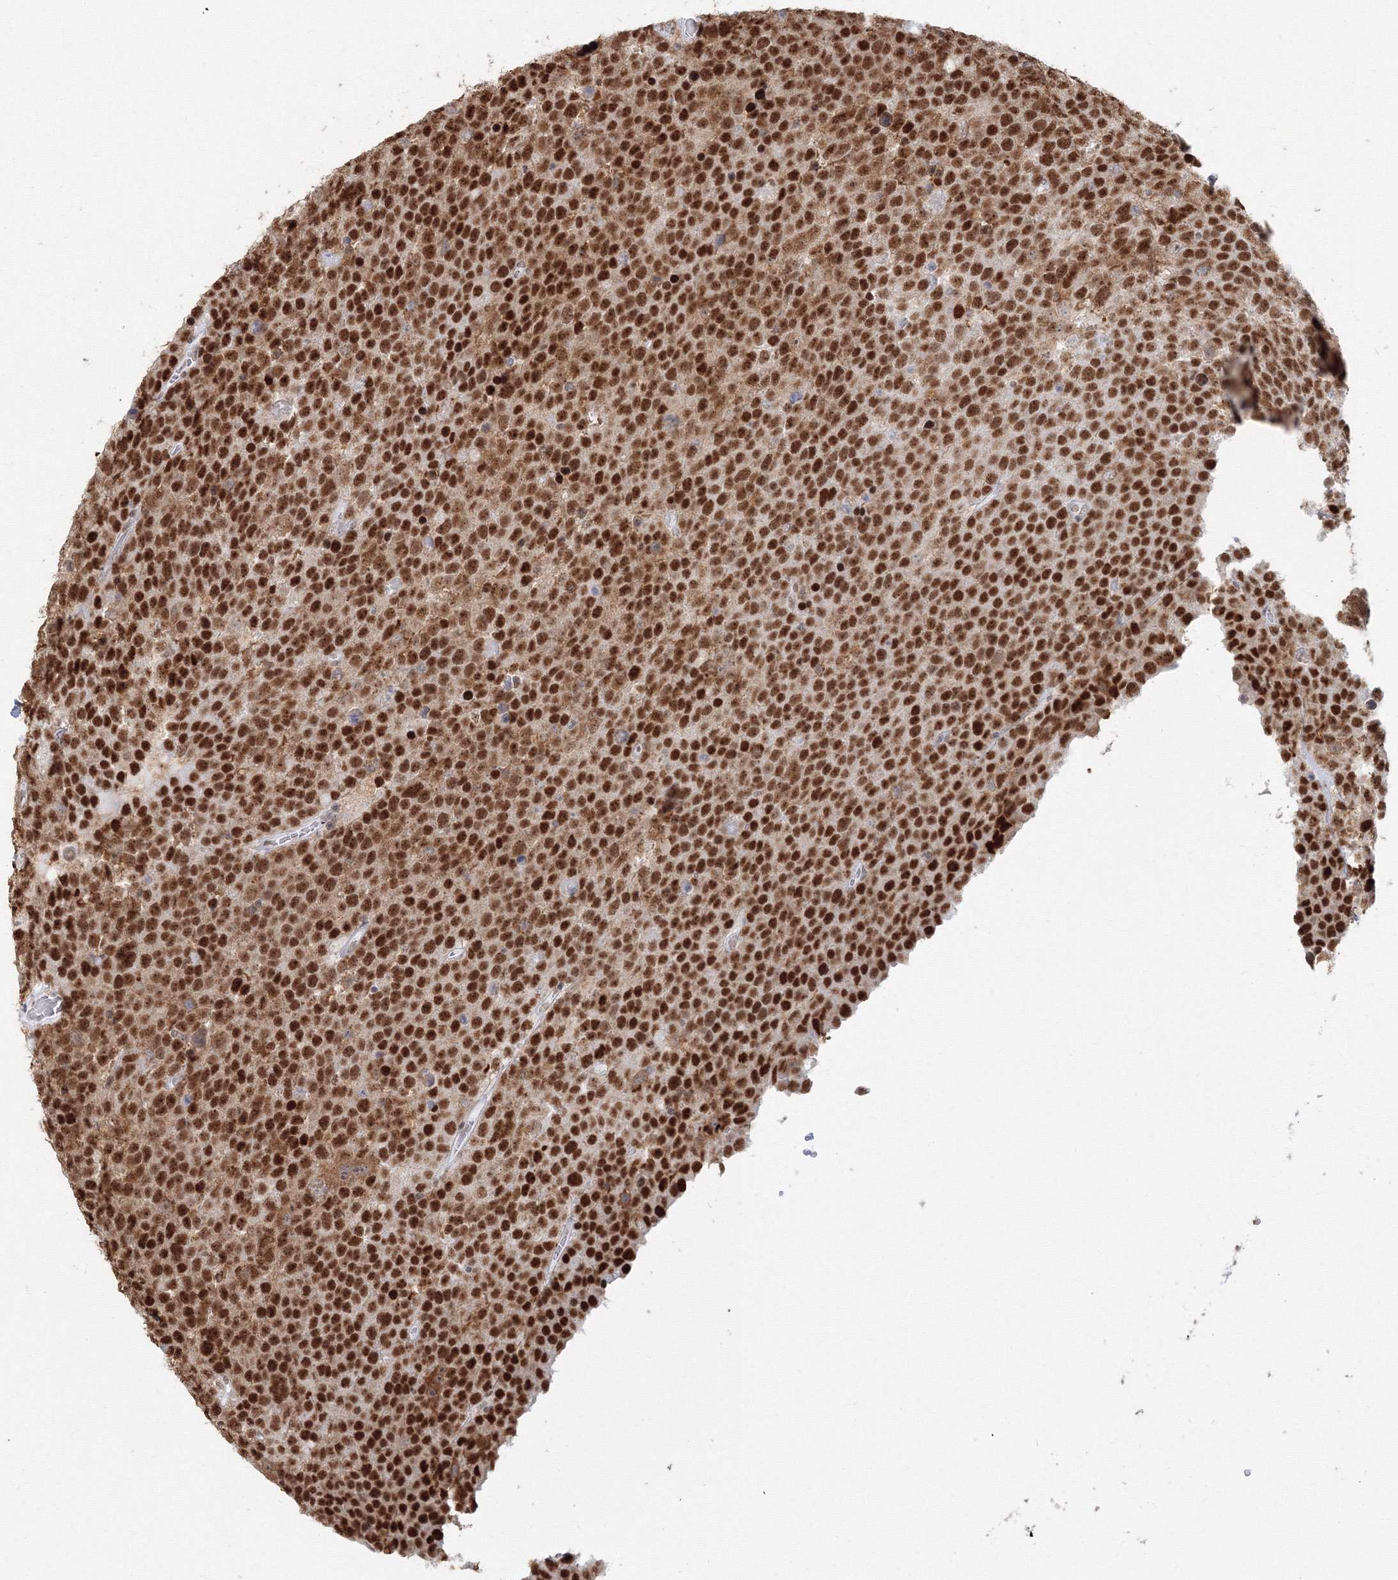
{"staining": {"intensity": "strong", "quantity": ">75%", "location": "nuclear"}, "tissue": "testis cancer", "cell_type": "Tumor cells", "image_type": "cancer", "snomed": [{"axis": "morphology", "description": "Seminoma, NOS"}, {"axis": "topography", "description": "Testis"}], "caption": "Protein expression analysis of testis cancer (seminoma) reveals strong nuclear positivity in about >75% of tumor cells. The staining is performed using DAB brown chromogen to label protein expression. The nuclei are counter-stained blue using hematoxylin.", "gene": "PPP4R2", "patient": {"sex": "male", "age": 71}}